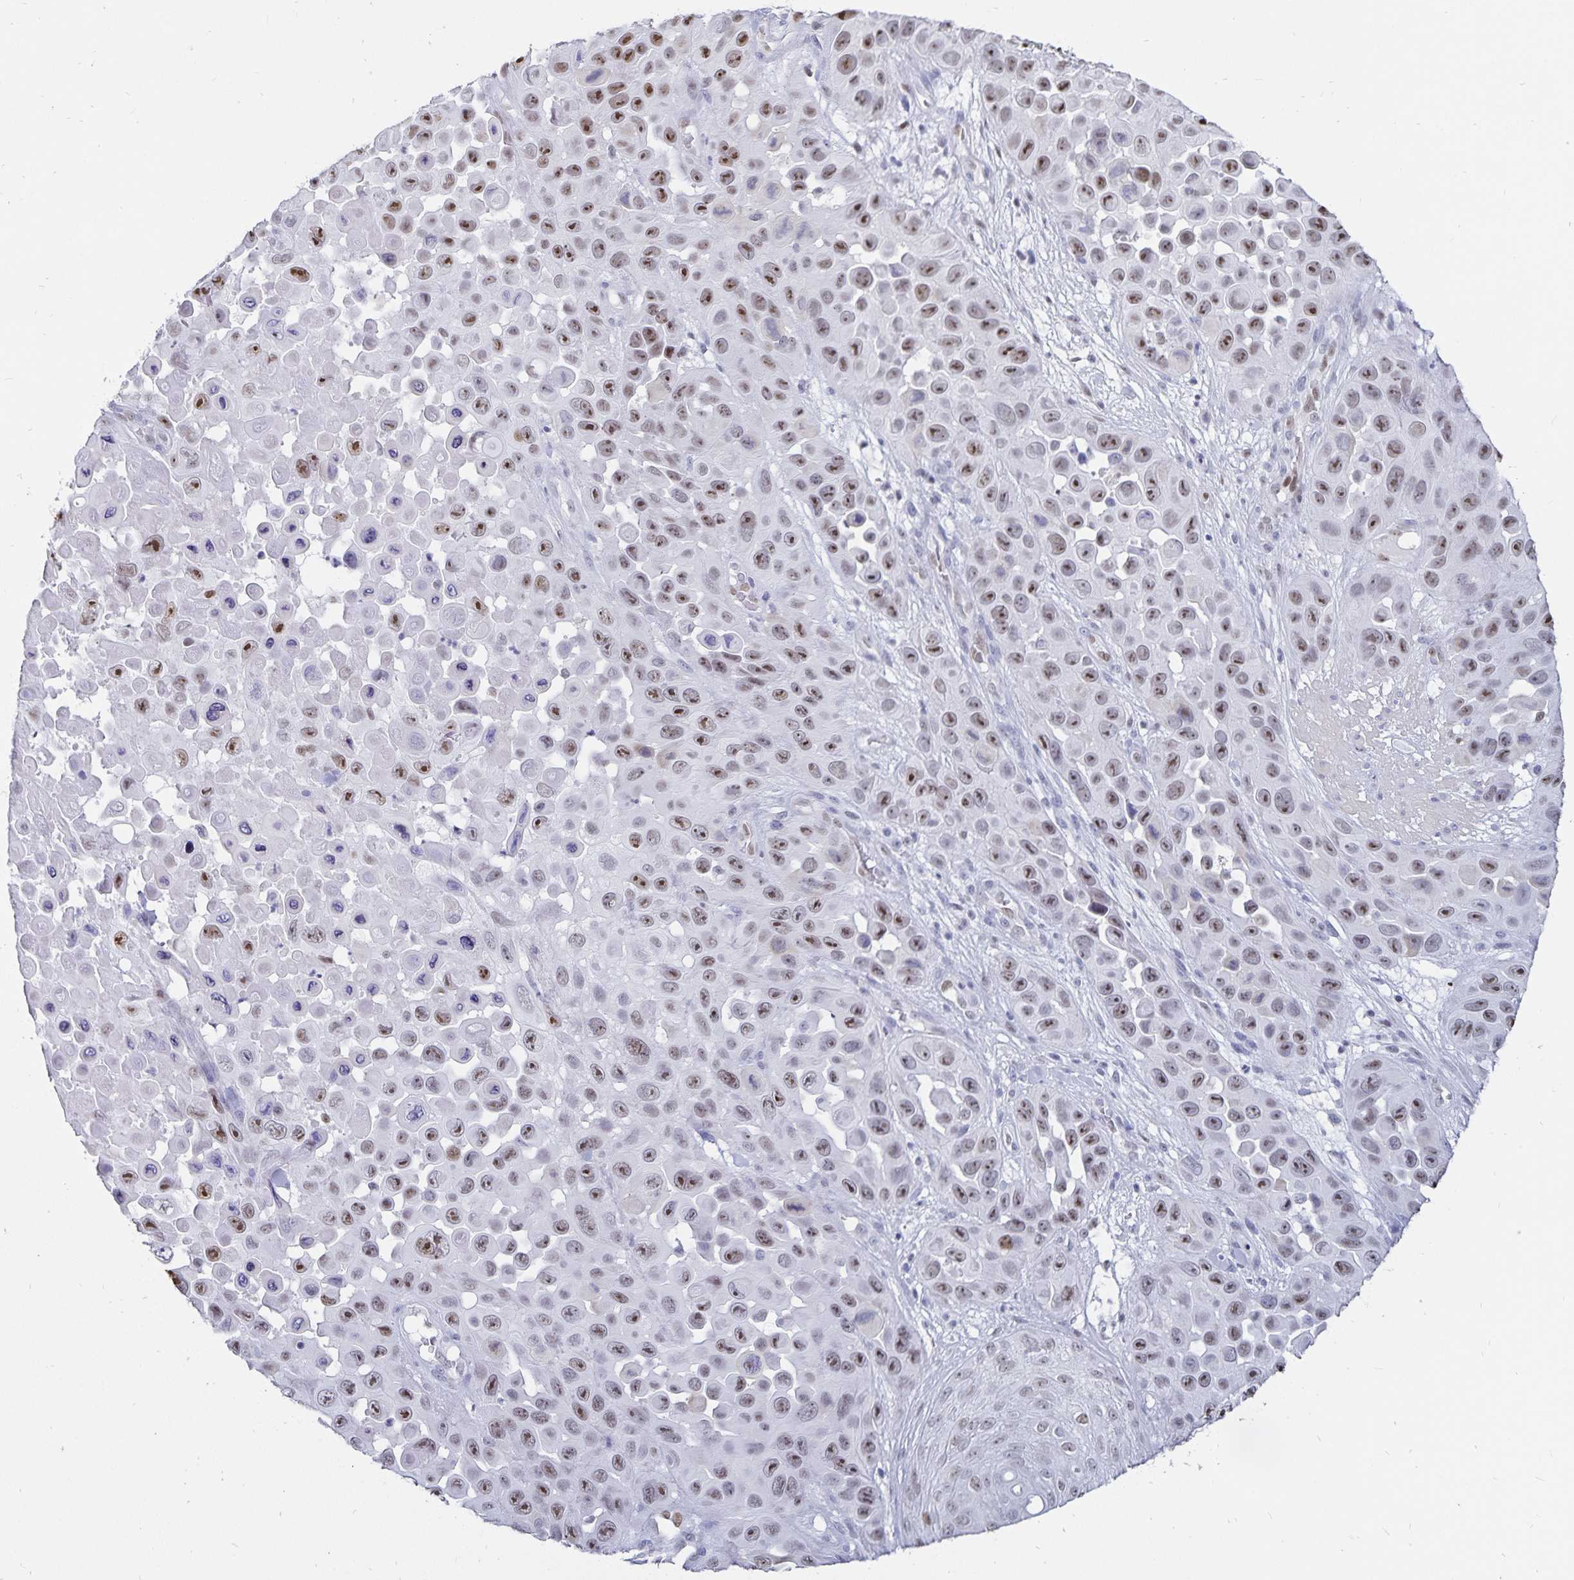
{"staining": {"intensity": "moderate", "quantity": ">75%", "location": "nuclear"}, "tissue": "skin cancer", "cell_type": "Tumor cells", "image_type": "cancer", "snomed": [{"axis": "morphology", "description": "Squamous cell carcinoma, NOS"}, {"axis": "topography", "description": "Skin"}], "caption": "The photomicrograph displays a brown stain indicating the presence of a protein in the nuclear of tumor cells in skin cancer (squamous cell carcinoma). The protein is stained brown, and the nuclei are stained in blue (DAB IHC with brightfield microscopy, high magnification).", "gene": "HMGB3", "patient": {"sex": "male", "age": 81}}